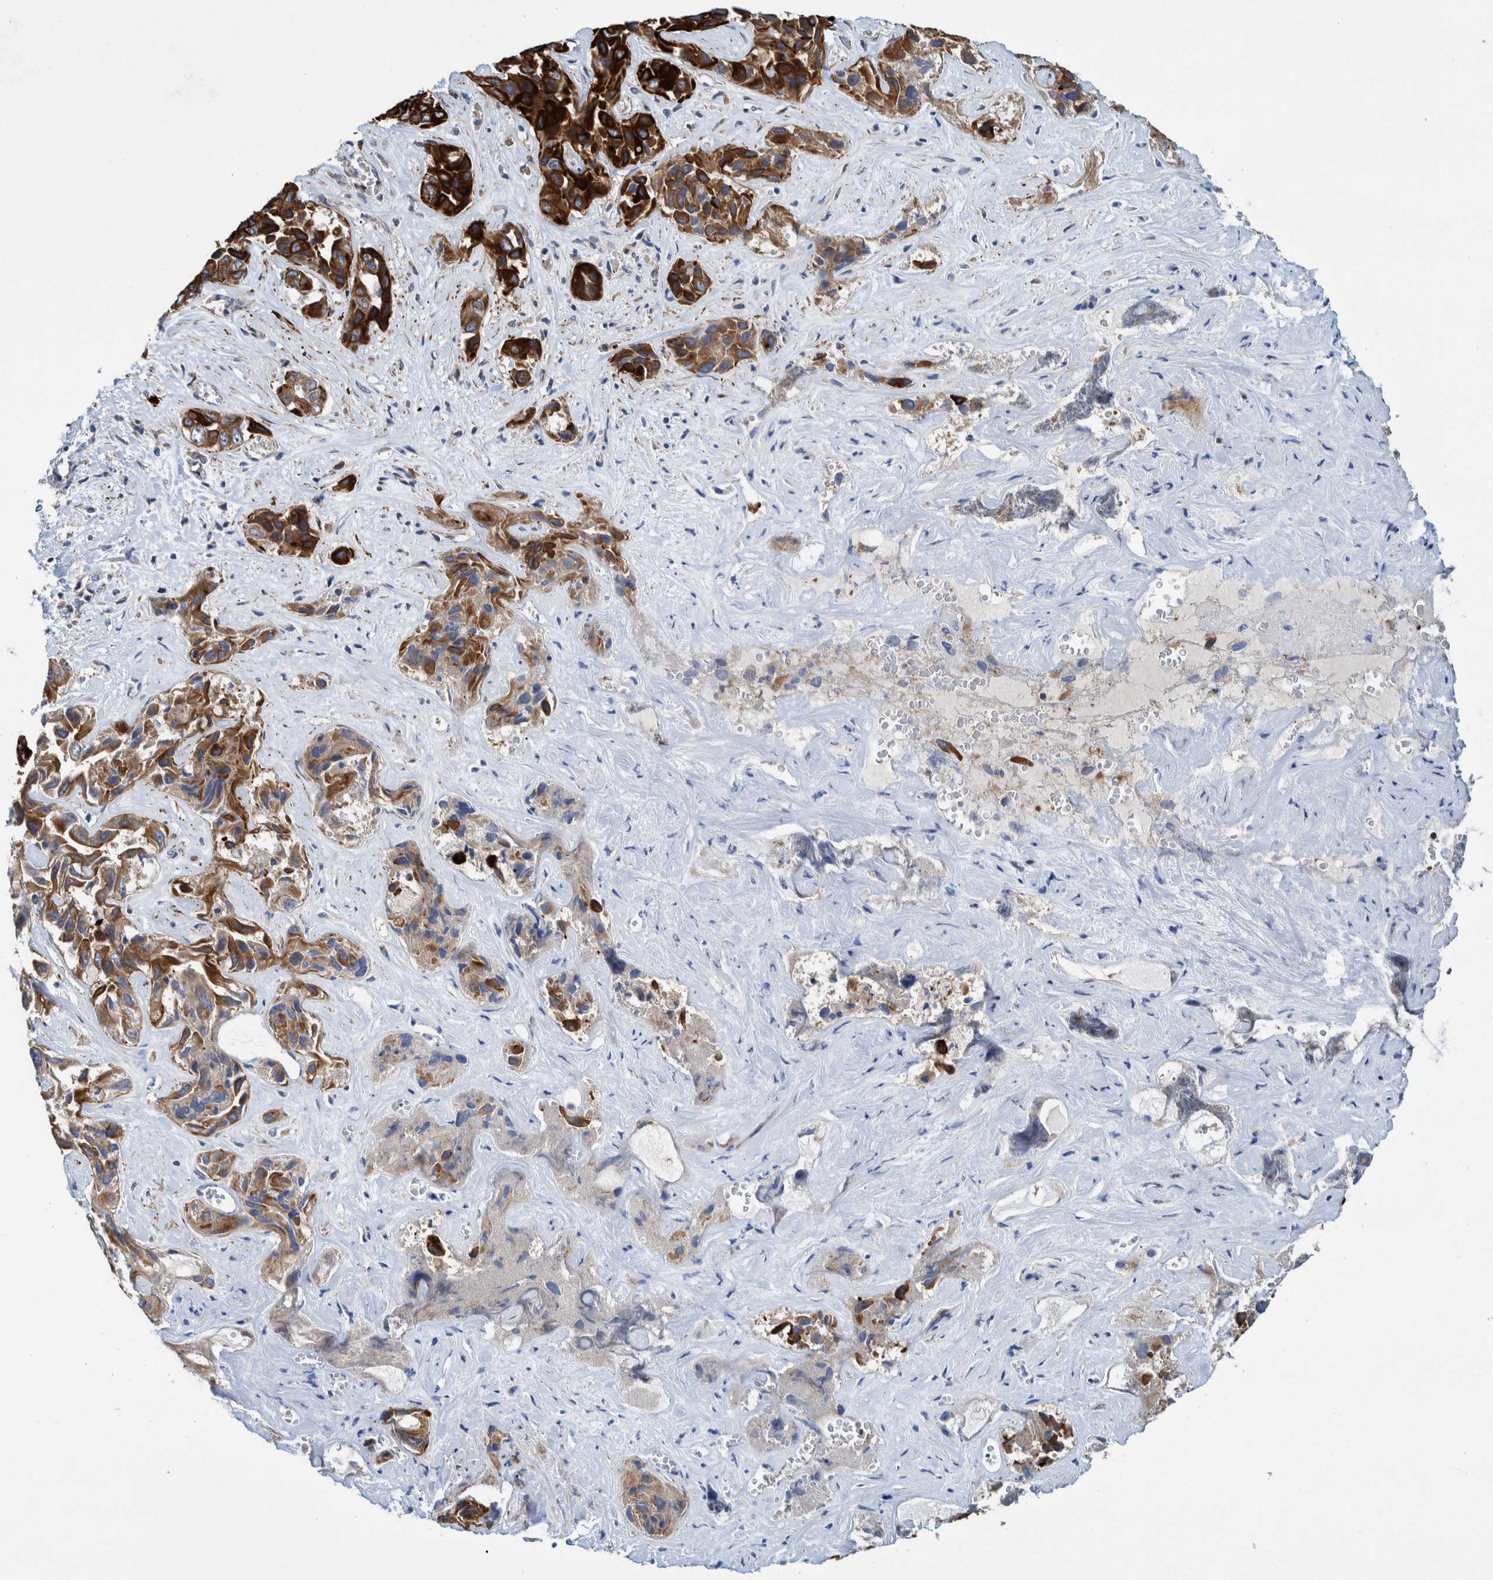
{"staining": {"intensity": "strong", "quantity": ">75%", "location": "cytoplasmic/membranous"}, "tissue": "liver cancer", "cell_type": "Tumor cells", "image_type": "cancer", "snomed": [{"axis": "morphology", "description": "Cholangiocarcinoma"}, {"axis": "topography", "description": "Liver"}], "caption": "Tumor cells exhibit strong cytoplasmic/membranous staining in about >75% of cells in liver cholangiocarcinoma.", "gene": "MKS1", "patient": {"sex": "female", "age": 52}}